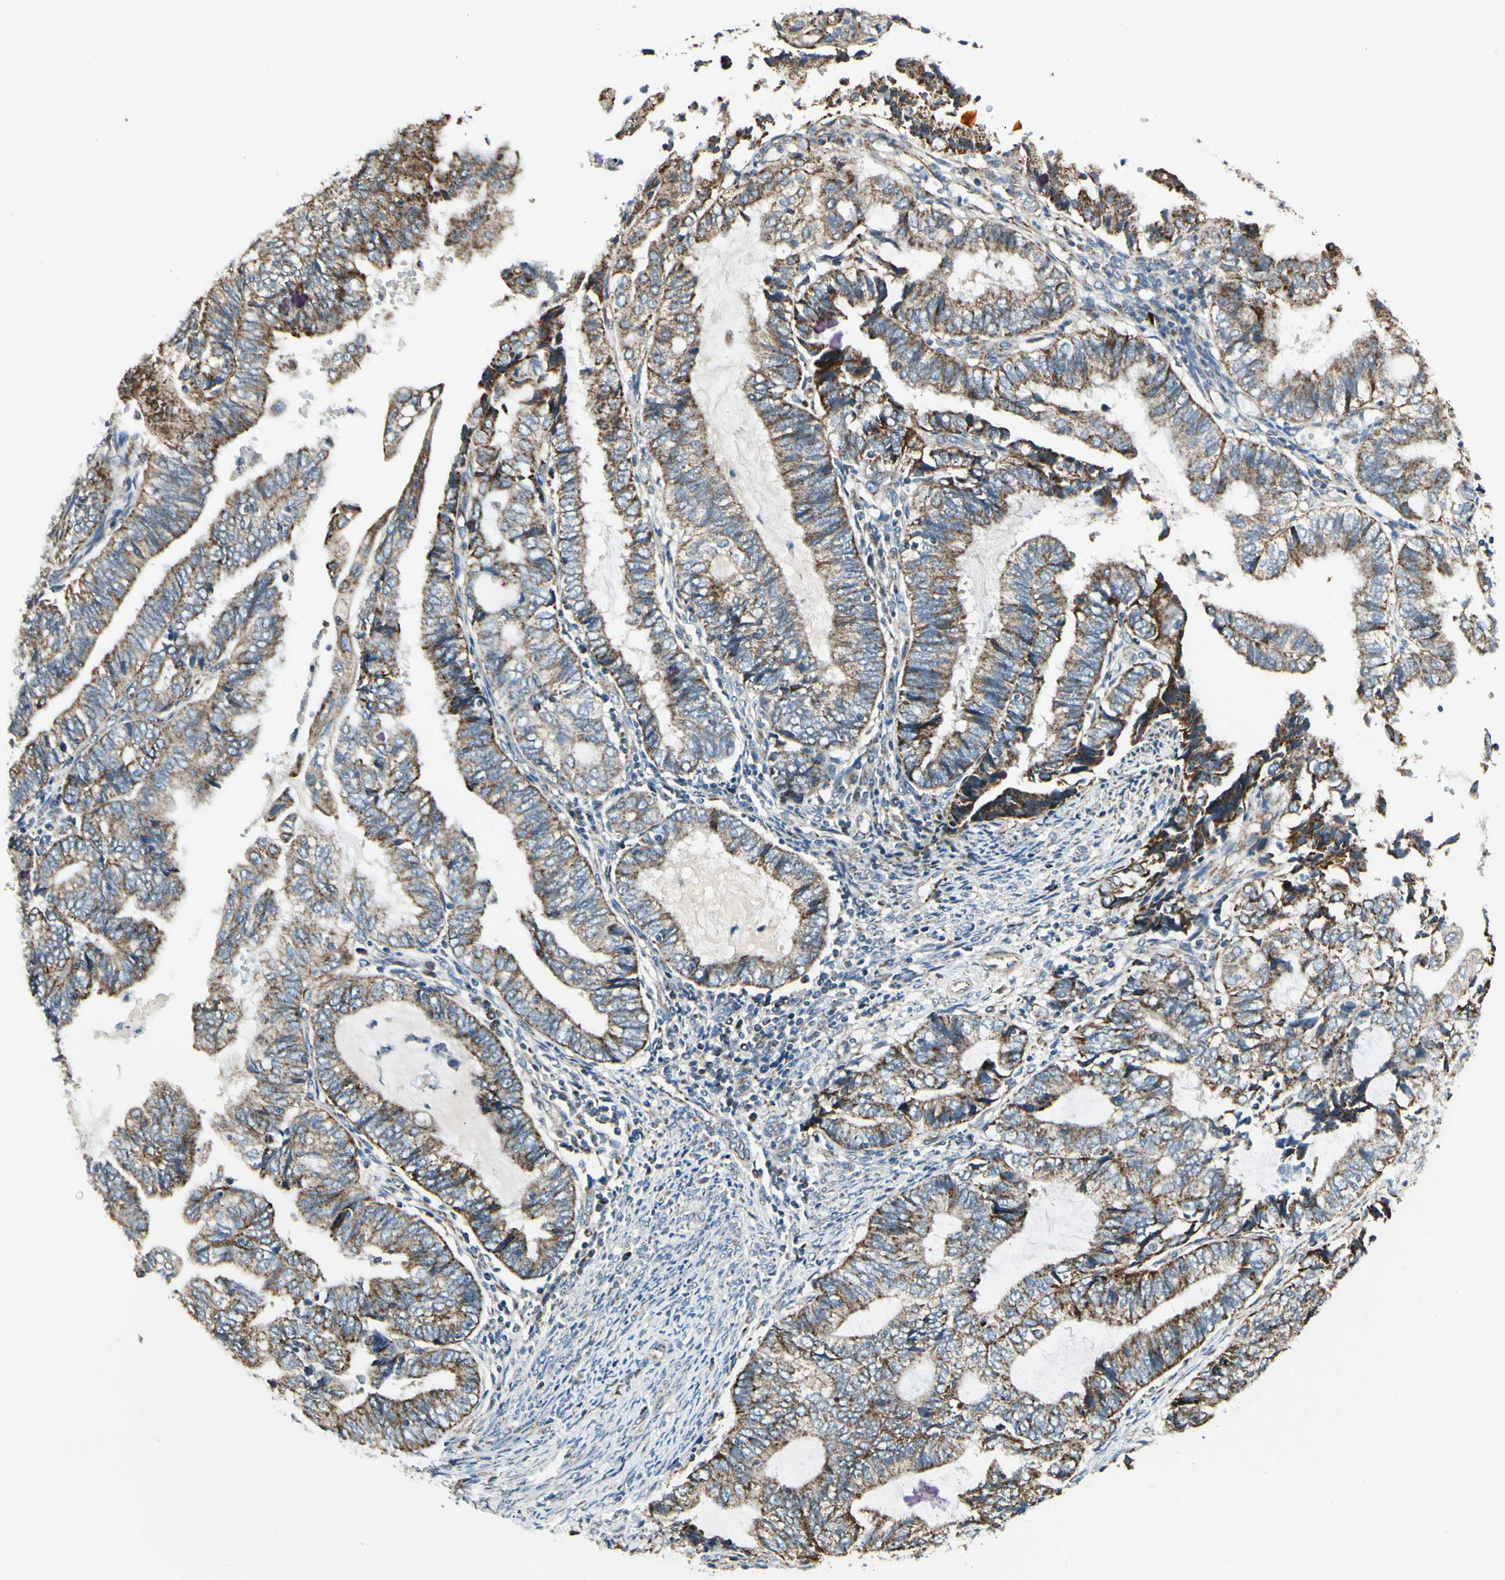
{"staining": {"intensity": "moderate", "quantity": ">75%", "location": "cytoplasmic/membranous"}, "tissue": "endometrial cancer", "cell_type": "Tumor cells", "image_type": "cancer", "snomed": [{"axis": "morphology", "description": "Adenocarcinoma, NOS"}, {"axis": "topography", "description": "Uterus"}, {"axis": "topography", "description": "Endometrium"}], "caption": "Endometrial cancer stained with a brown dye displays moderate cytoplasmic/membranous positive staining in approximately >75% of tumor cells.", "gene": "EPHB3", "patient": {"sex": "female", "age": 70}}